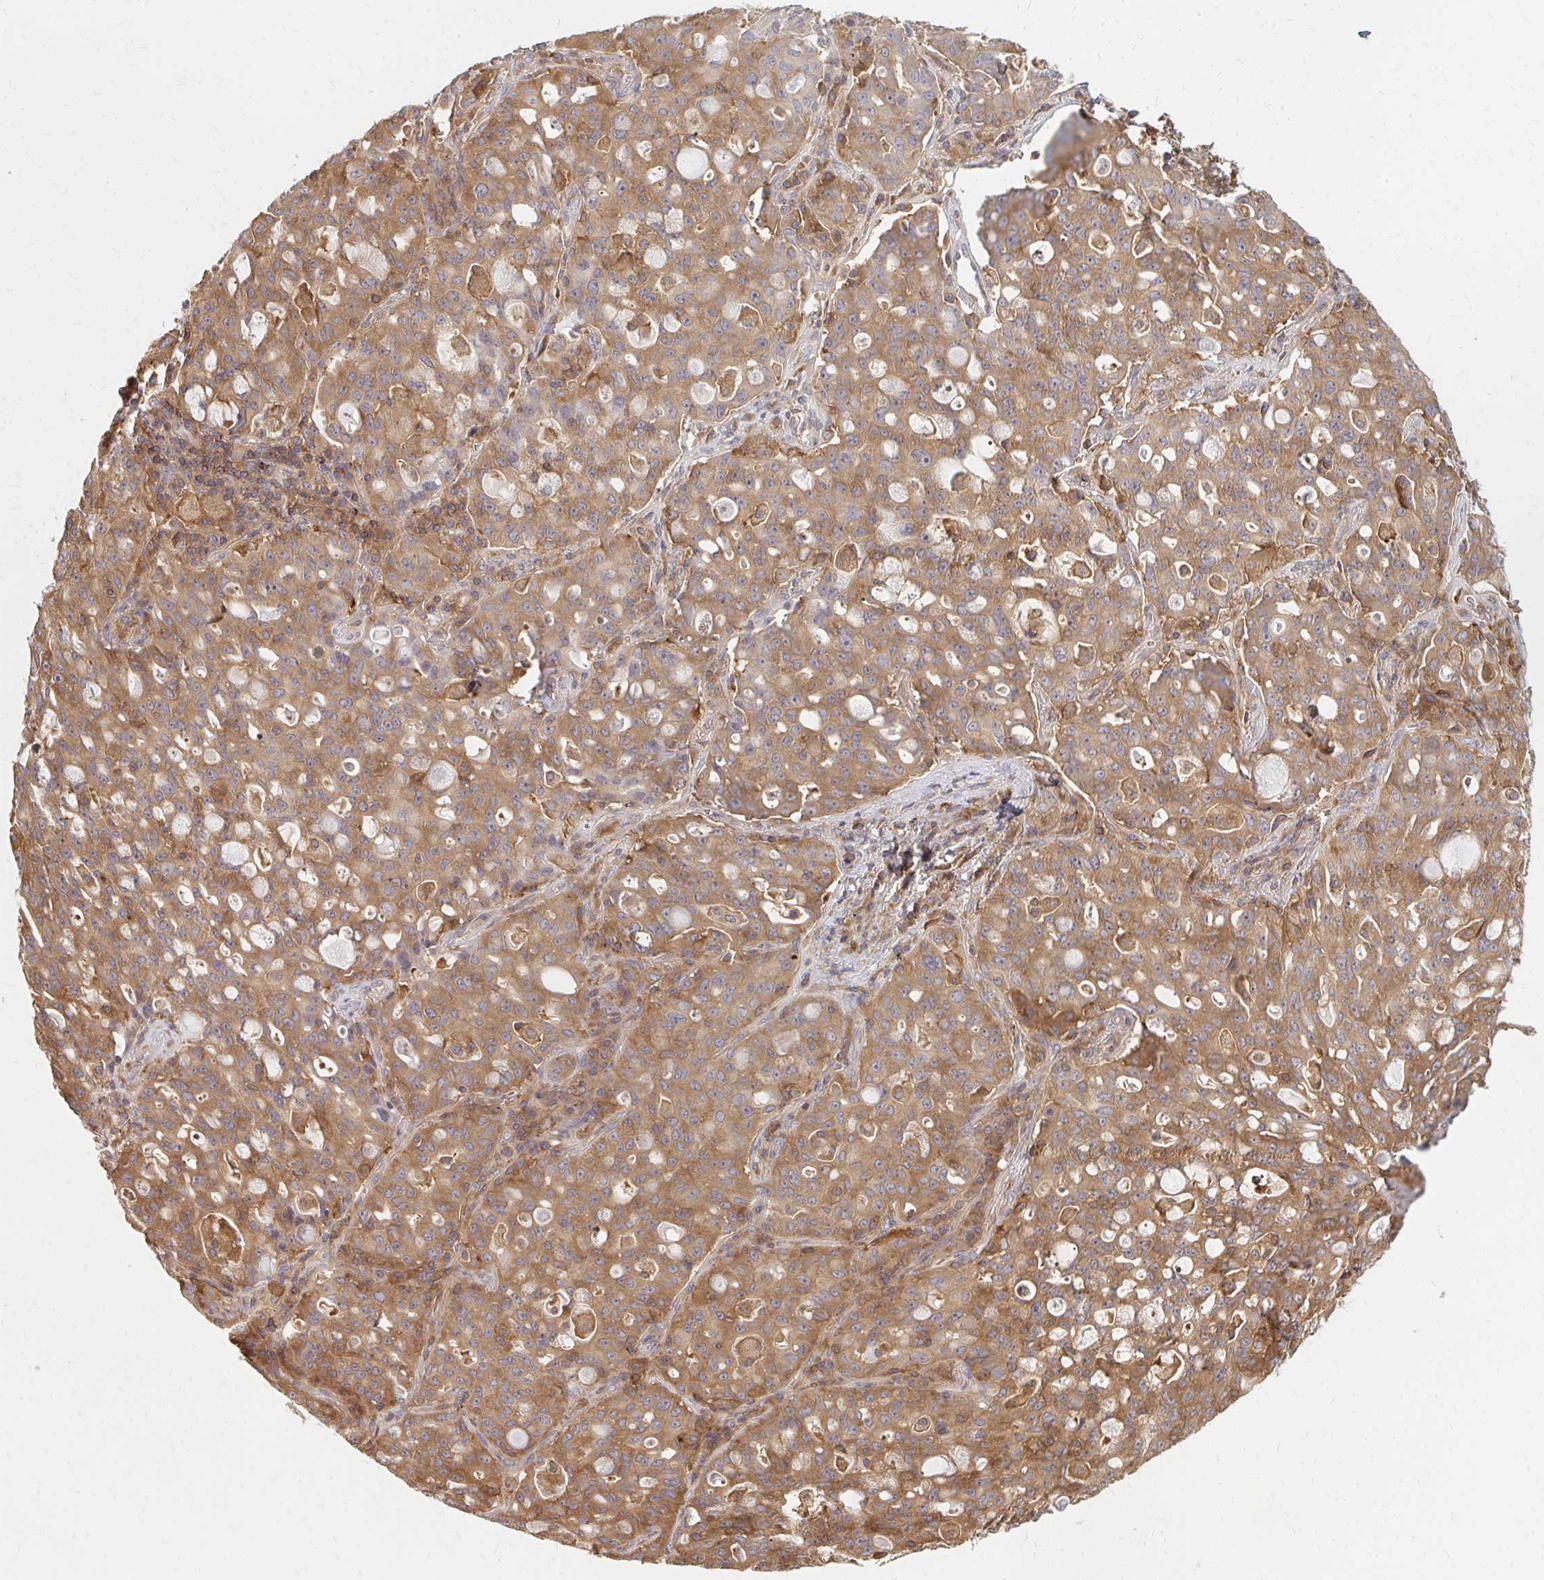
{"staining": {"intensity": "moderate", "quantity": ">75%", "location": "cytoplasmic/membranous"}, "tissue": "lung cancer", "cell_type": "Tumor cells", "image_type": "cancer", "snomed": [{"axis": "morphology", "description": "Adenocarcinoma, NOS"}, {"axis": "topography", "description": "Lung"}], "caption": "A brown stain shows moderate cytoplasmic/membranous staining of a protein in lung cancer (adenocarcinoma) tumor cells. The protein is stained brown, and the nuclei are stained in blue (DAB IHC with brightfield microscopy, high magnification).", "gene": "ZNF285", "patient": {"sex": "female", "age": 44}}